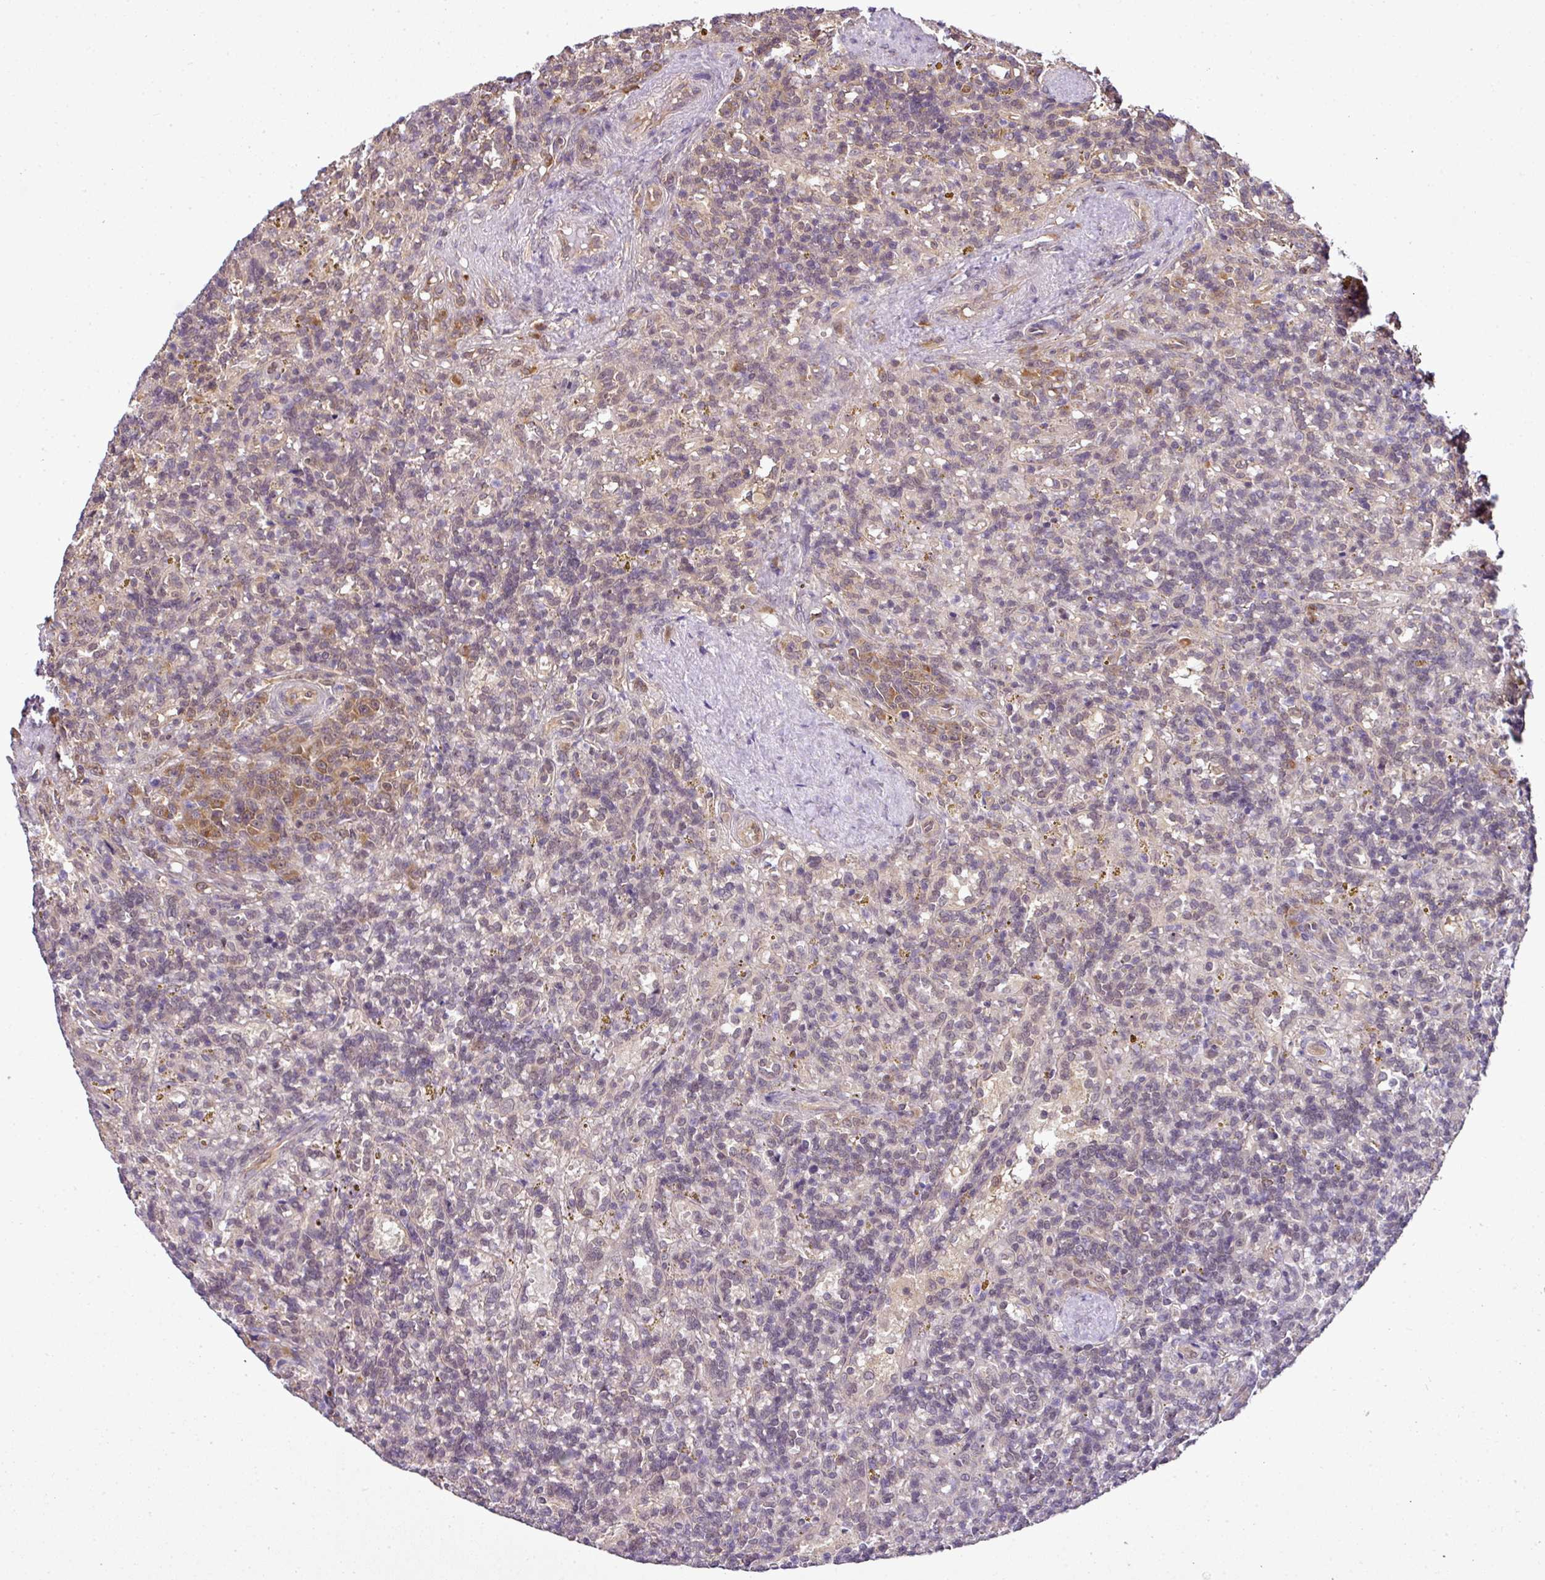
{"staining": {"intensity": "moderate", "quantity": "<25%", "location": "cytoplasmic/membranous"}, "tissue": "lymphoma", "cell_type": "Tumor cells", "image_type": "cancer", "snomed": [{"axis": "morphology", "description": "Malignant lymphoma, non-Hodgkin's type, Low grade"}, {"axis": "topography", "description": "Spleen"}], "caption": "Human low-grade malignant lymphoma, non-Hodgkin's type stained for a protein (brown) displays moderate cytoplasmic/membranous positive positivity in about <25% of tumor cells.", "gene": "RBM4B", "patient": {"sex": "male", "age": 67}}